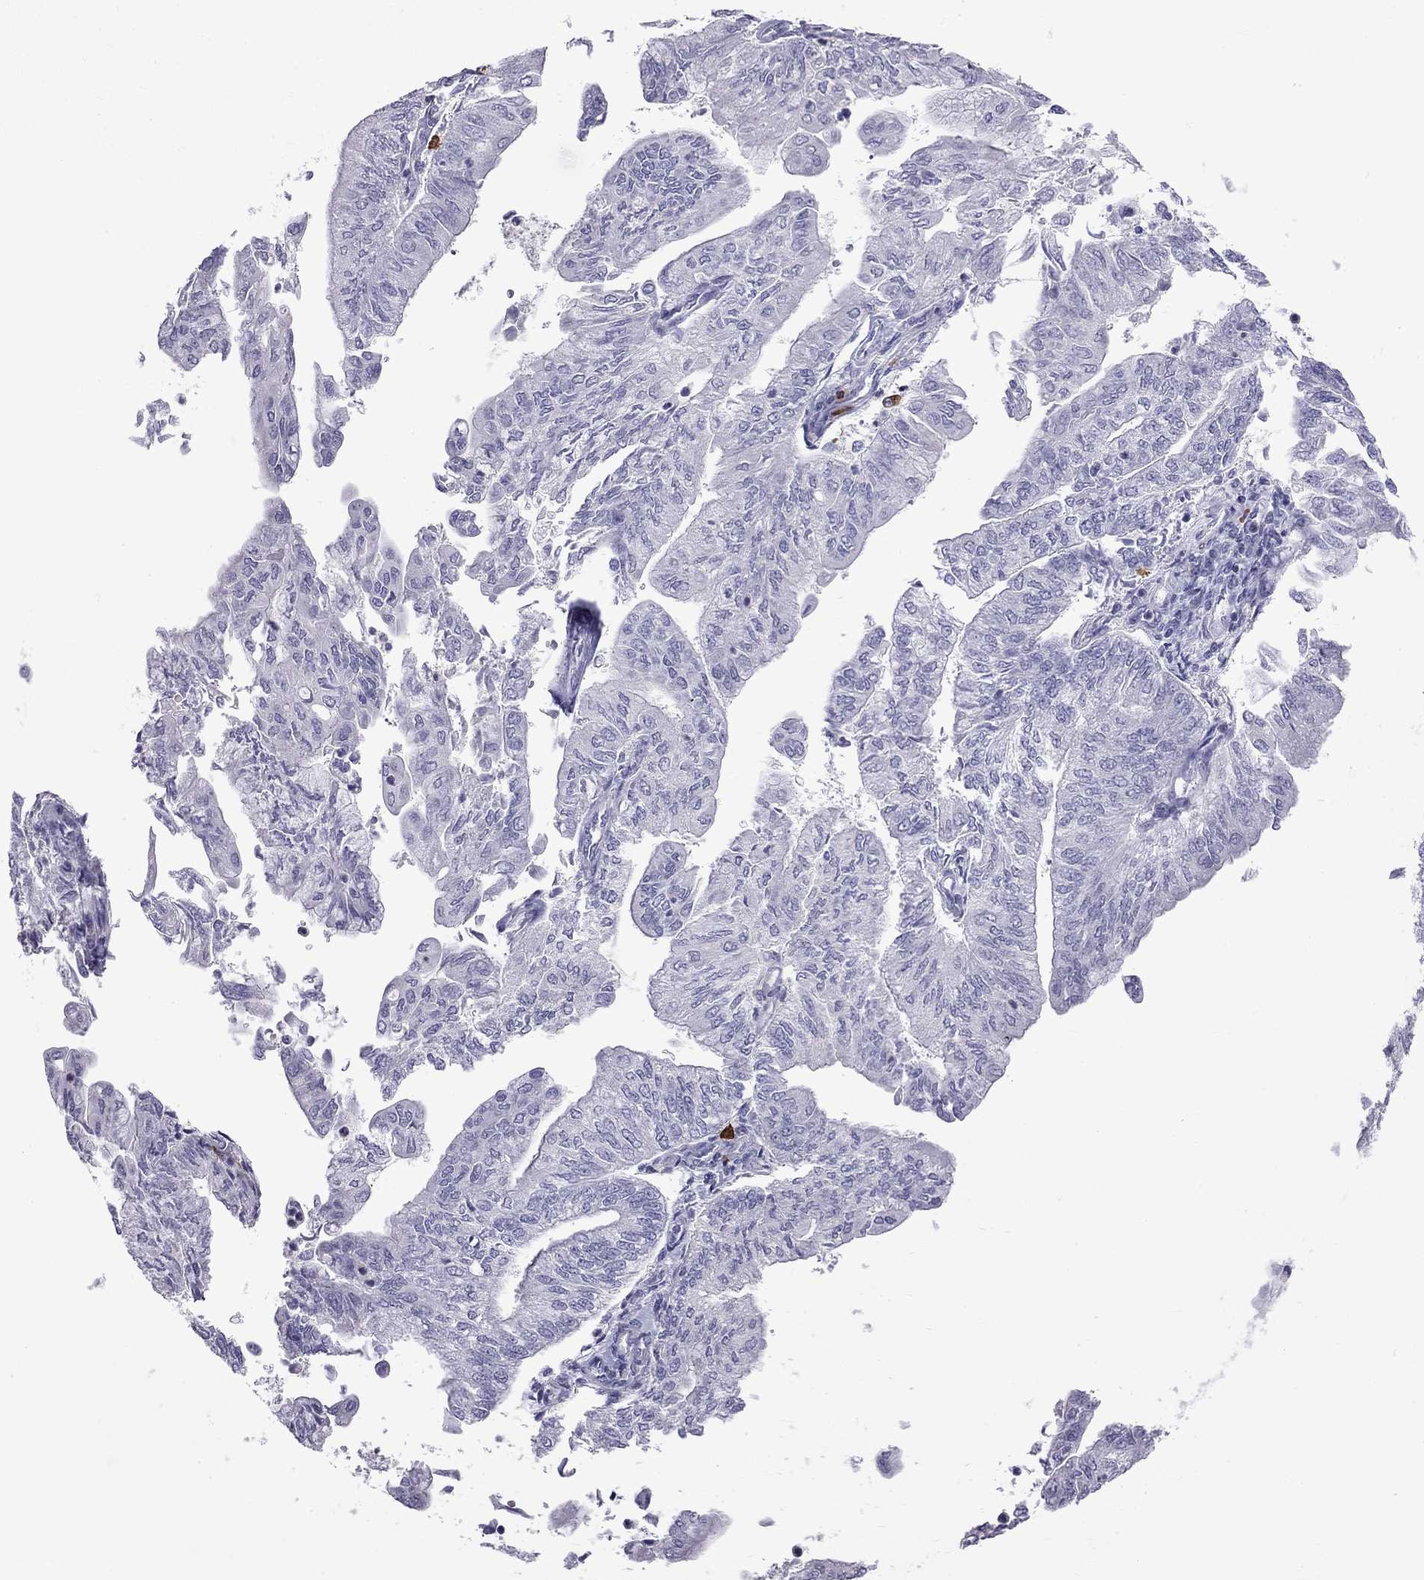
{"staining": {"intensity": "negative", "quantity": "none", "location": "none"}, "tissue": "endometrial cancer", "cell_type": "Tumor cells", "image_type": "cancer", "snomed": [{"axis": "morphology", "description": "Adenocarcinoma, NOS"}, {"axis": "topography", "description": "Endometrium"}], "caption": "Tumor cells are negative for brown protein staining in adenocarcinoma (endometrial). (Immunohistochemistry, brightfield microscopy, high magnification).", "gene": "RTL9", "patient": {"sex": "female", "age": 59}}